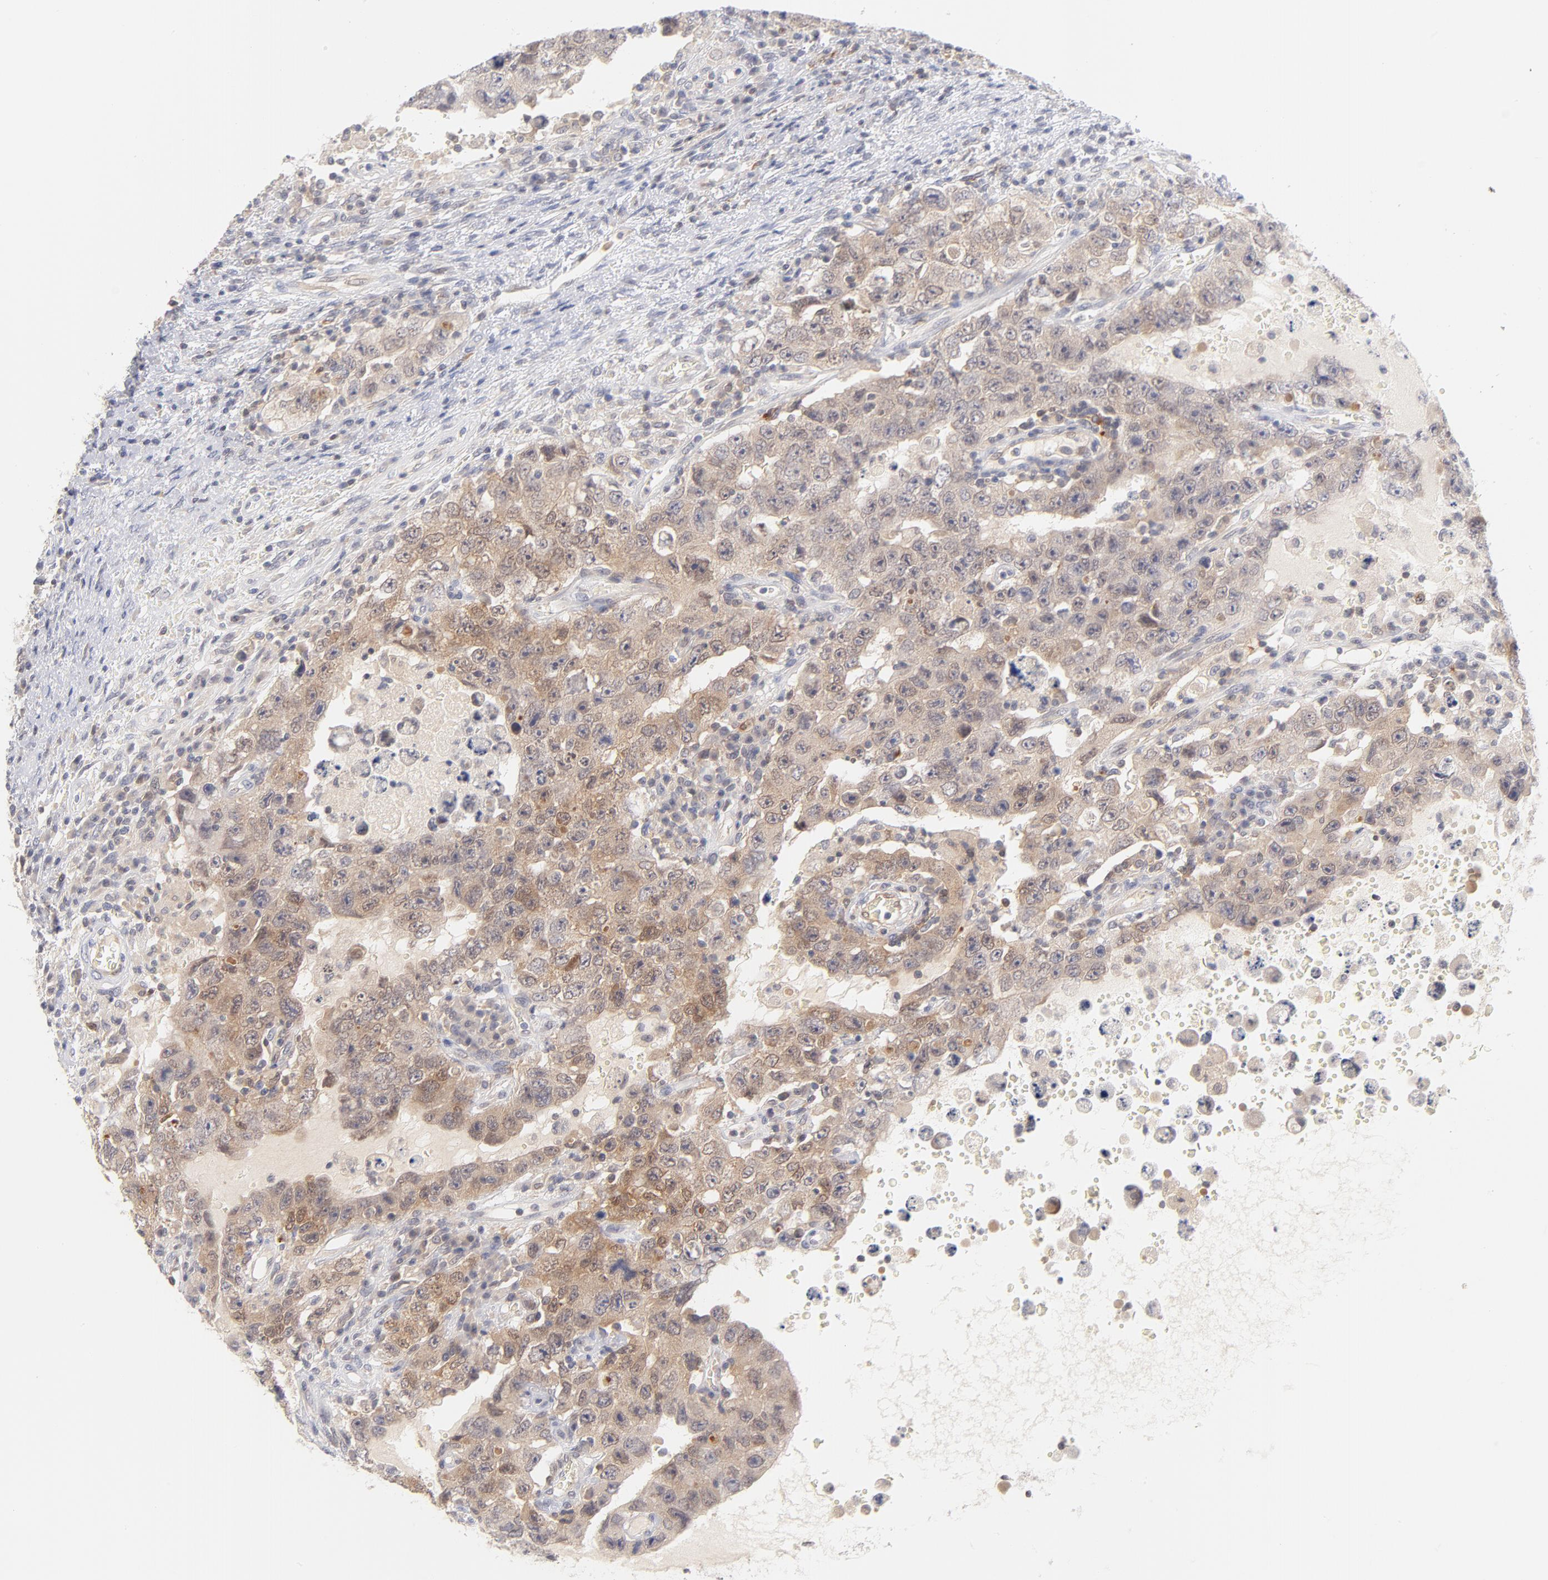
{"staining": {"intensity": "weak", "quantity": ">75%", "location": "cytoplasmic/membranous"}, "tissue": "testis cancer", "cell_type": "Tumor cells", "image_type": "cancer", "snomed": [{"axis": "morphology", "description": "Carcinoma, Embryonal, NOS"}, {"axis": "topography", "description": "Testis"}], "caption": "Human testis cancer stained for a protein (brown) demonstrates weak cytoplasmic/membranous positive expression in approximately >75% of tumor cells.", "gene": "CASP6", "patient": {"sex": "male", "age": 26}}